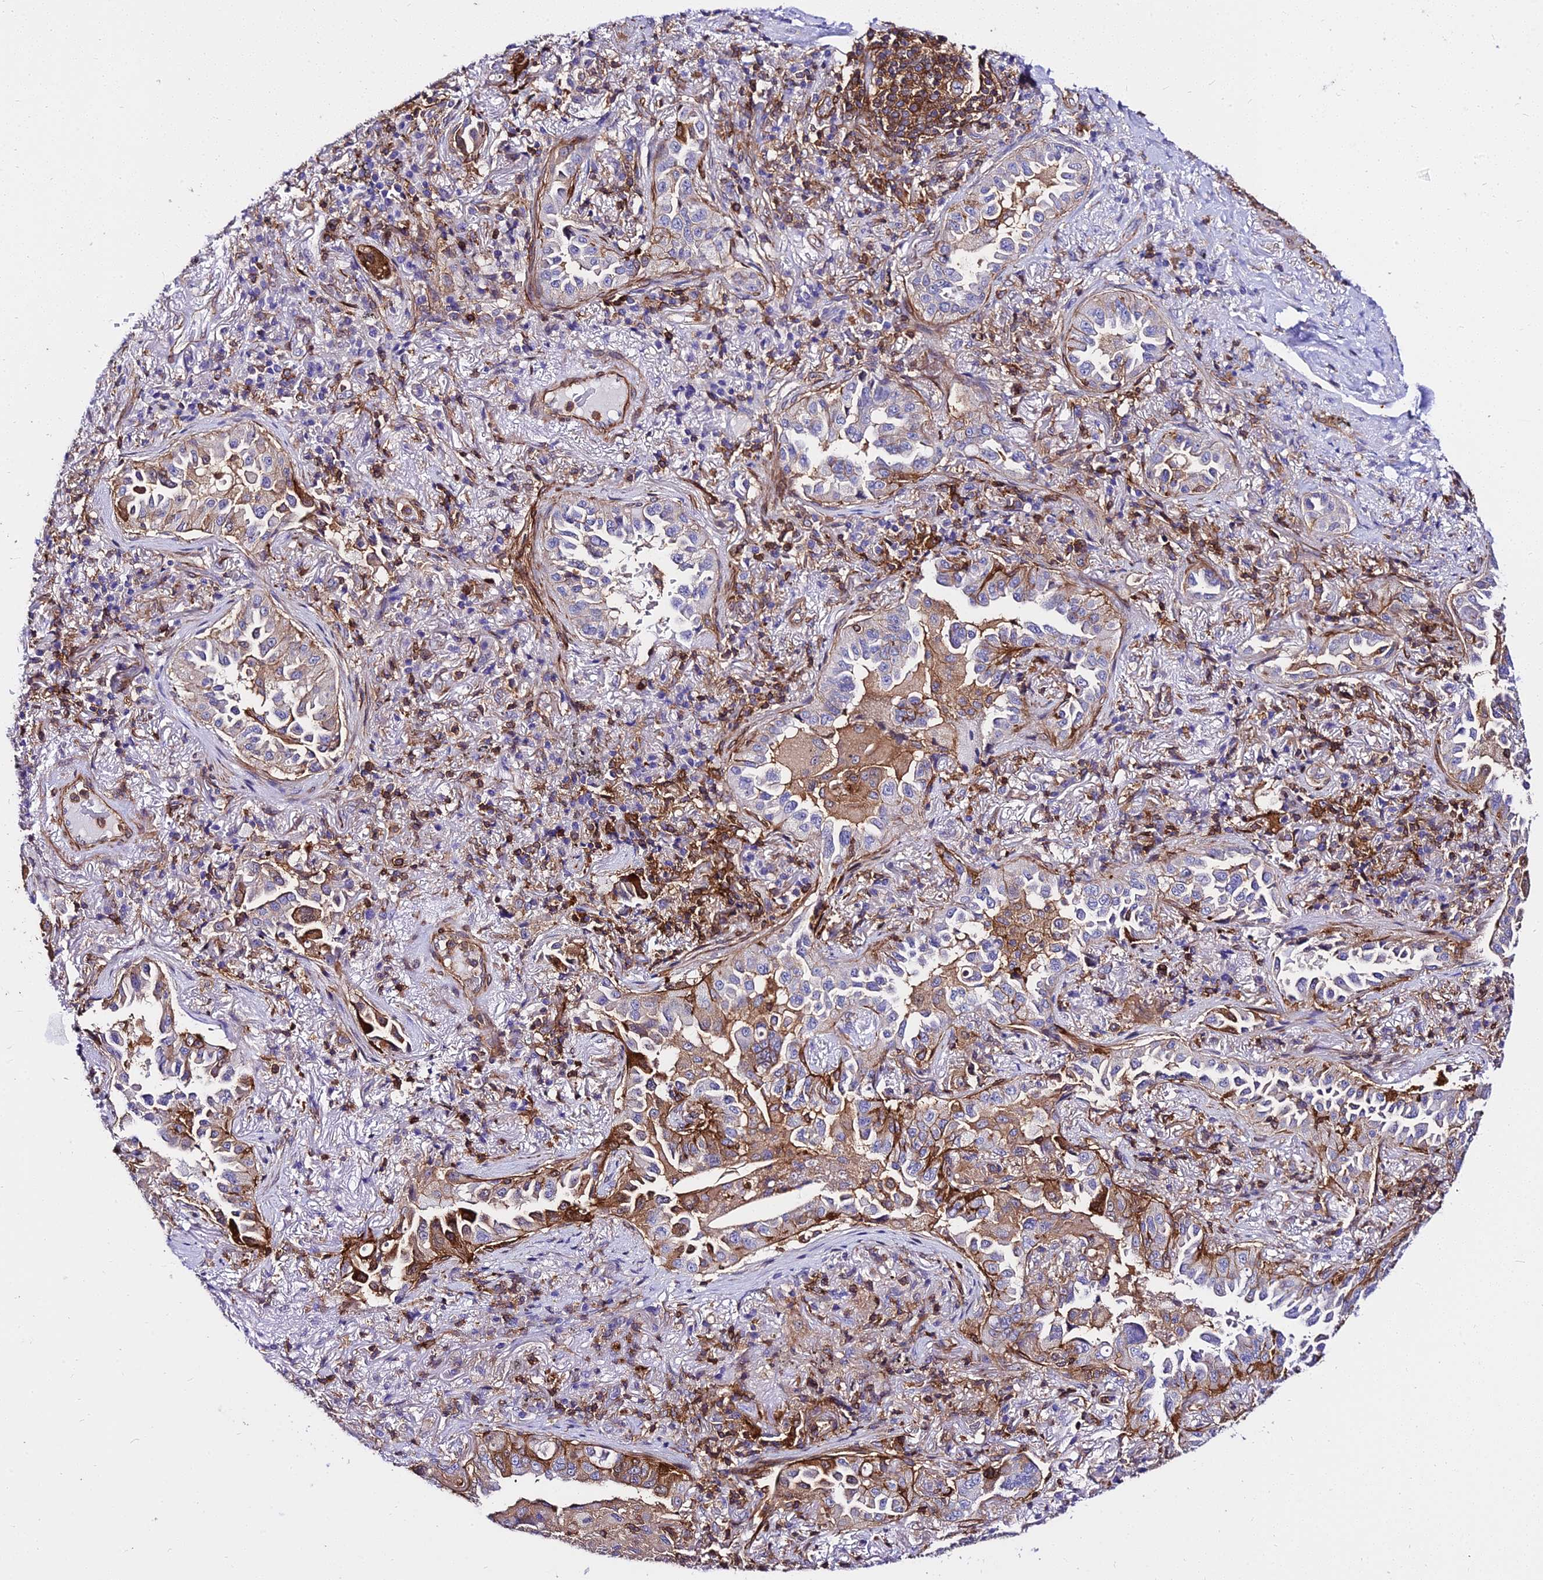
{"staining": {"intensity": "moderate", "quantity": "25%-75%", "location": "cytoplasmic/membranous"}, "tissue": "lung cancer", "cell_type": "Tumor cells", "image_type": "cancer", "snomed": [{"axis": "morphology", "description": "Adenocarcinoma, NOS"}, {"axis": "topography", "description": "Lung"}], "caption": "This is an image of immunohistochemistry (IHC) staining of adenocarcinoma (lung), which shows moderate positivity in the cytoplasmic/membranous of tumor cells.", "gene": "CSRP1", "patient": {"sex": "female", "age": 69}}